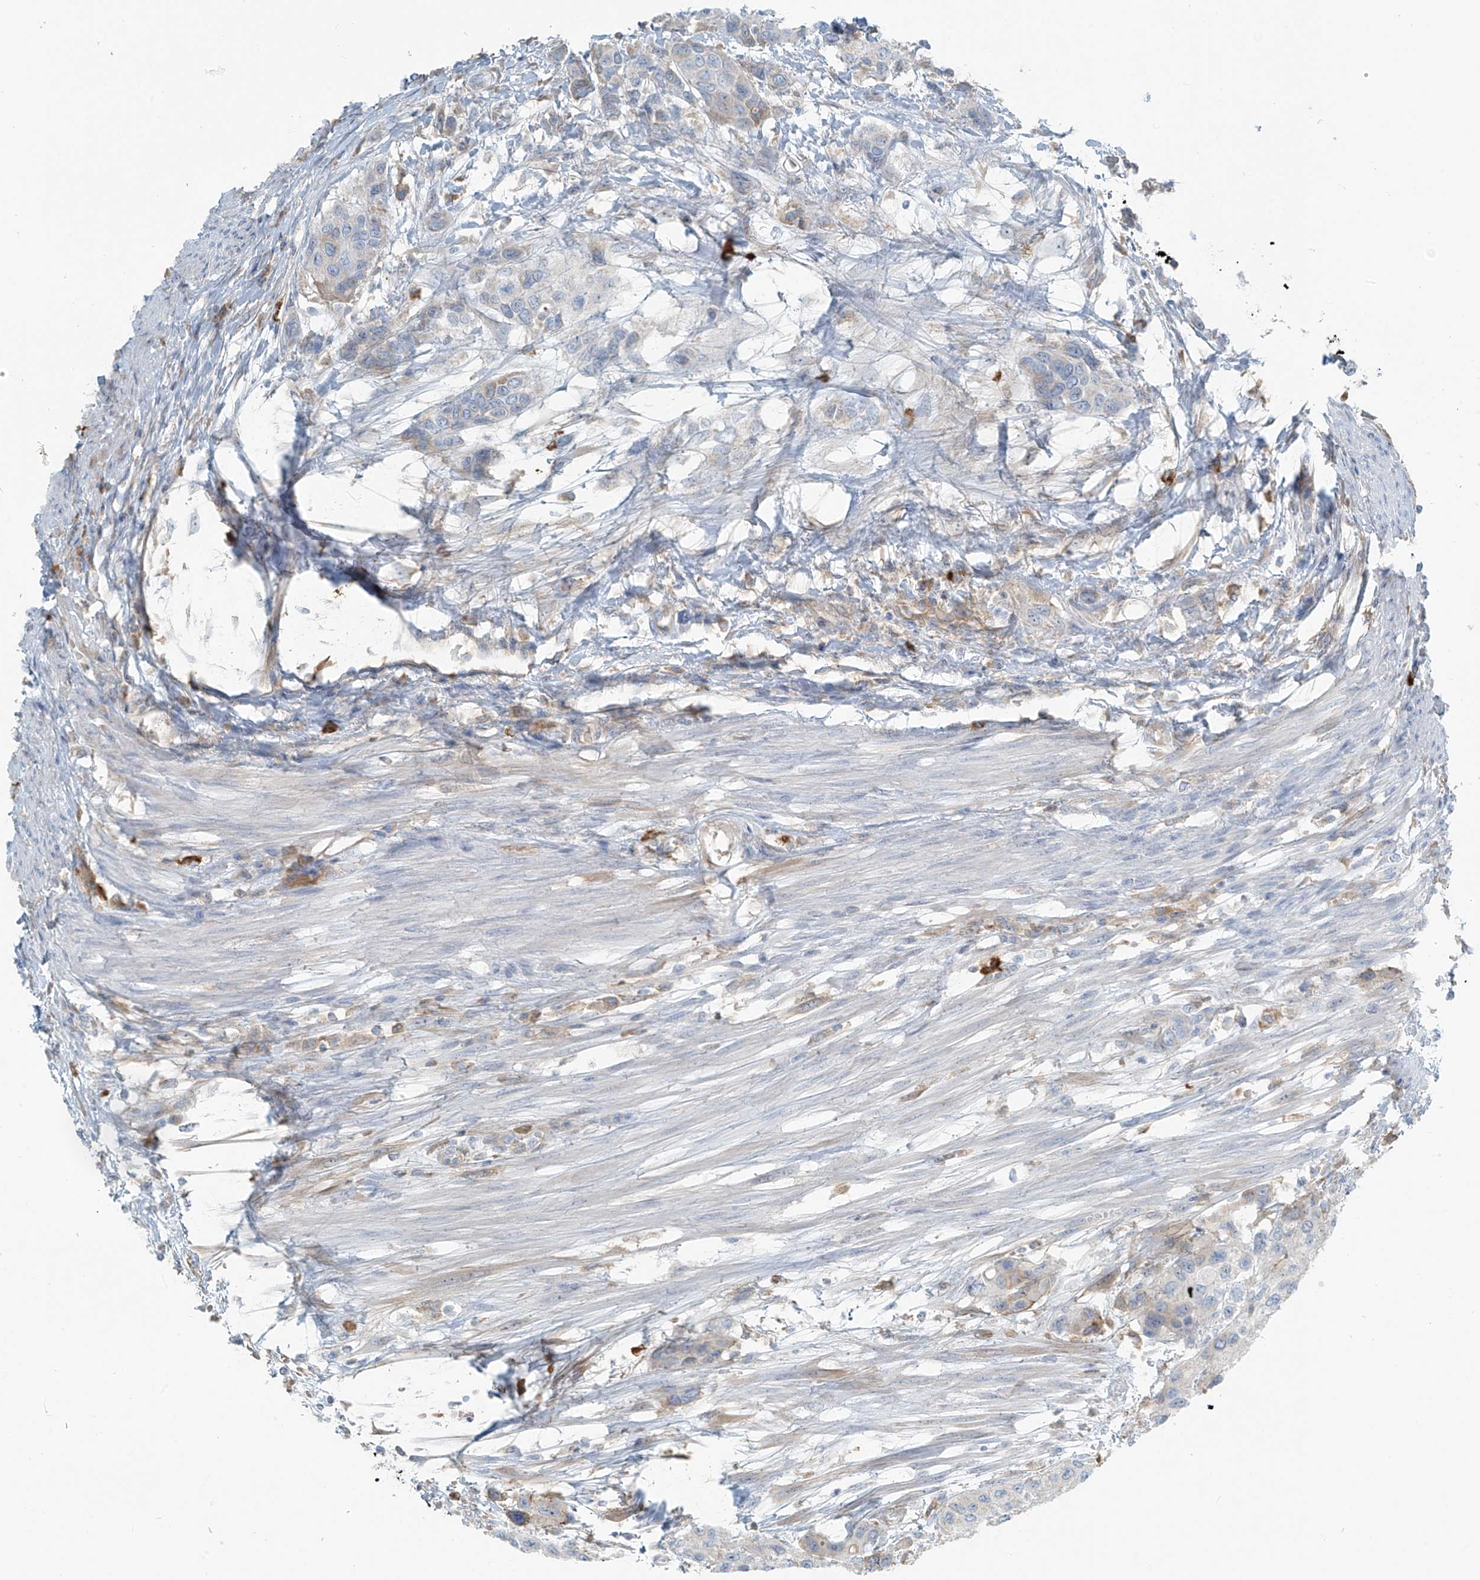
{"staining": {"intensity": "weak", "quantity": "<25%", "location": "cytoplasmic/membranous"}, "tissue": "urothelial cancer", "cell_type": "Tumor cells", "image_type": "cancer", "snomed": [{"axis": "morphology", "description": "Normal tissue, NOS"}, {"axis": "morphology", "description": "Urothelial carcinoma, High grade"}, {"axis": "topography", "description": "Vascular tissue"}, {"axis": "topography", "description": "Urinary bladder"}], "caption": "Immunohistochemistry image of urothelial carcinoma (high-grade) stained for a protein (brown), which demonstrates no positivity in tumor cells. (Immunohistochemistry (ihc), brightfield microscopy, high magnification).", "gene": "FAM131C", "patient": {"sex": "female", "age": 56}}